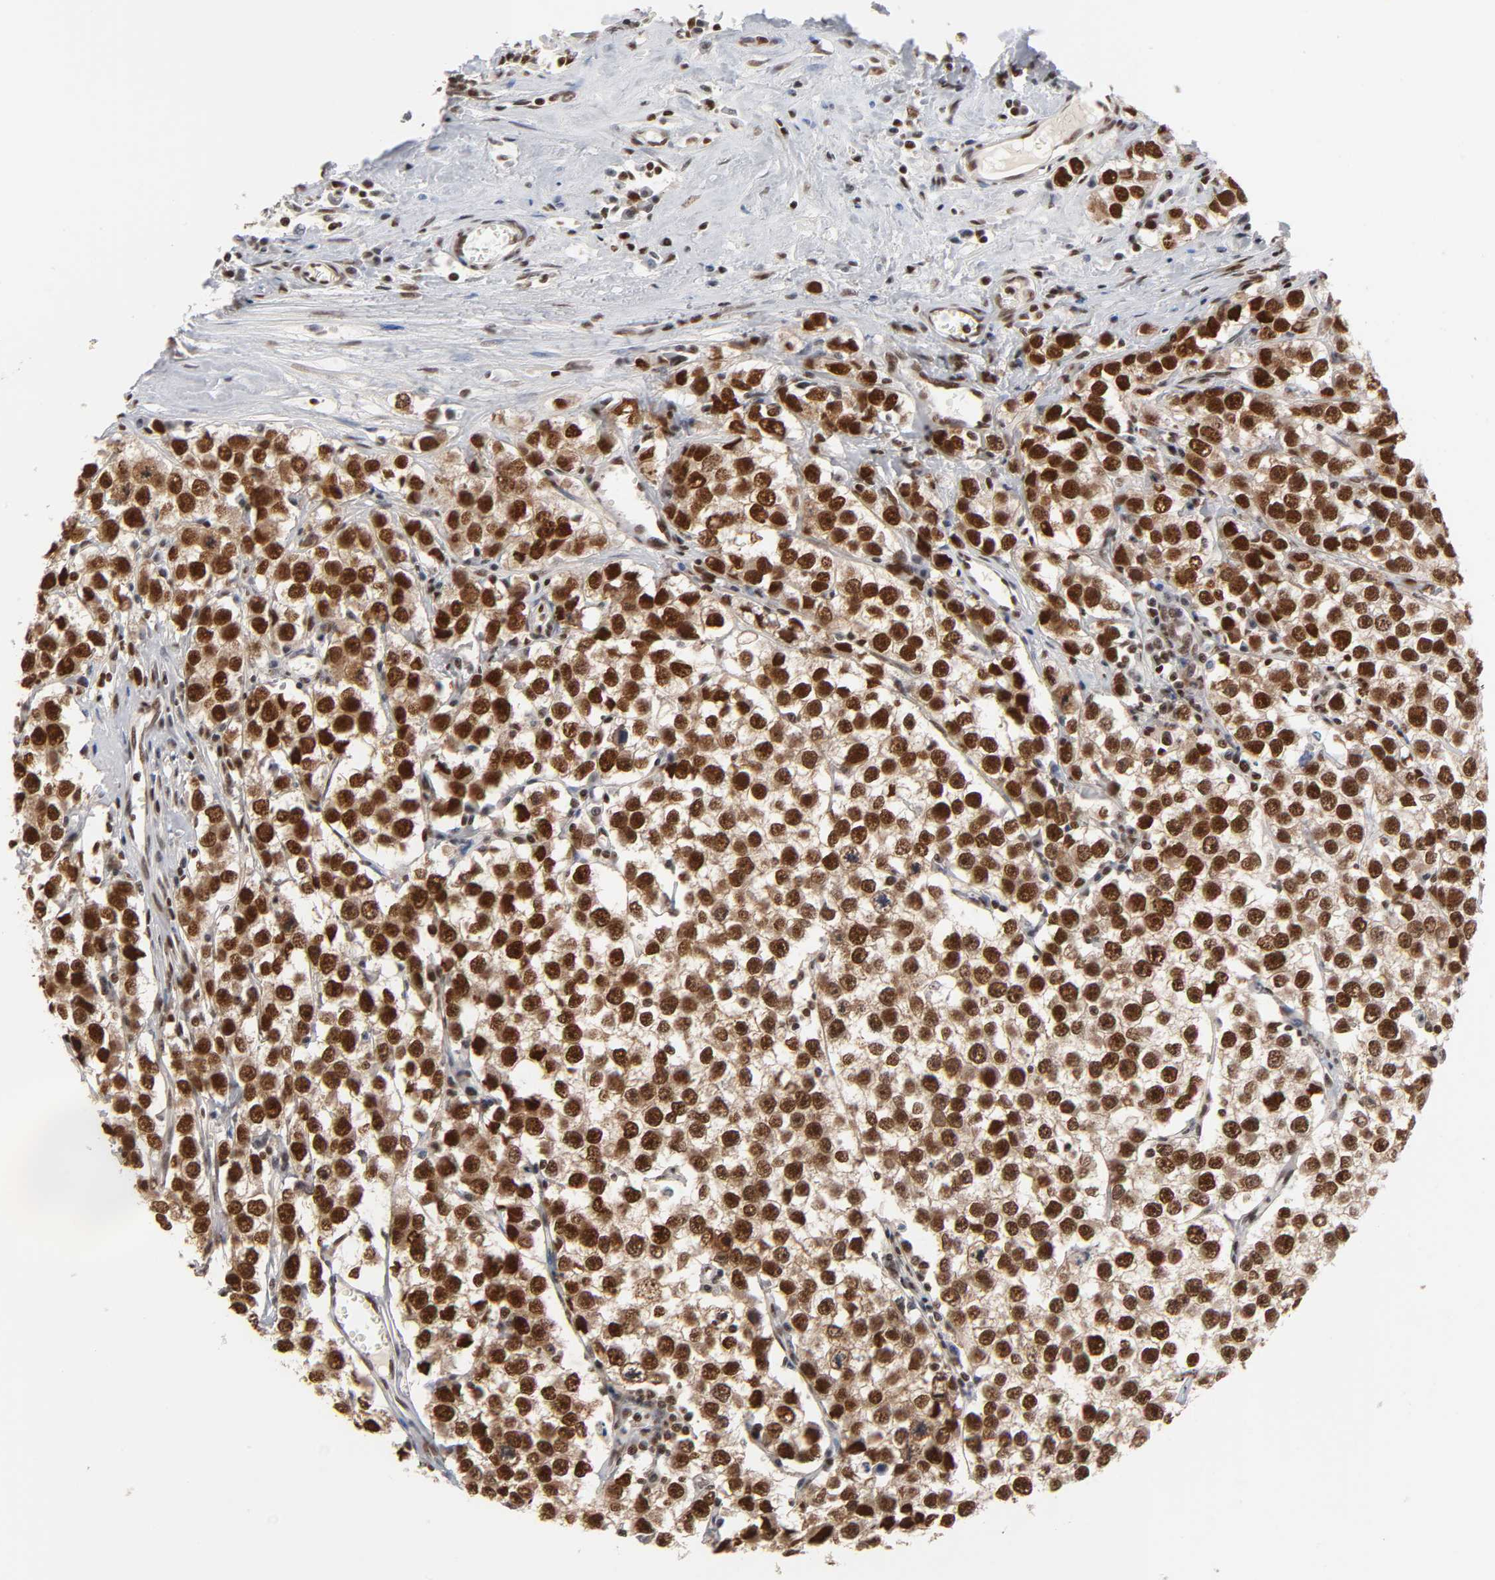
{"staining": {"intensity": "strong", "quantity": ">75%", "location": "cytoplasmic/membranous,nuclear"}, "tissue": "testis cancer", "cell_type": "Tumor cells", "image_type": "cancer", "snomed": [{"axis": "morphology", "description": "Seminoma, NOS"}, {"axis": "morphology", "description": "Carcinoma, Embryonal, NOS"}, {"axis": "topography", "description": "Testis"}], "caption": "An IHC micrograph of tumor tissue is shown. Protein staining in brown labels strong cytoplasmic/membranous and nuclear positivity in testis embryonal carcinoma within tumor cells.", "gene": "ILKAP", "patient": {"sex": "male", "age": 52}}